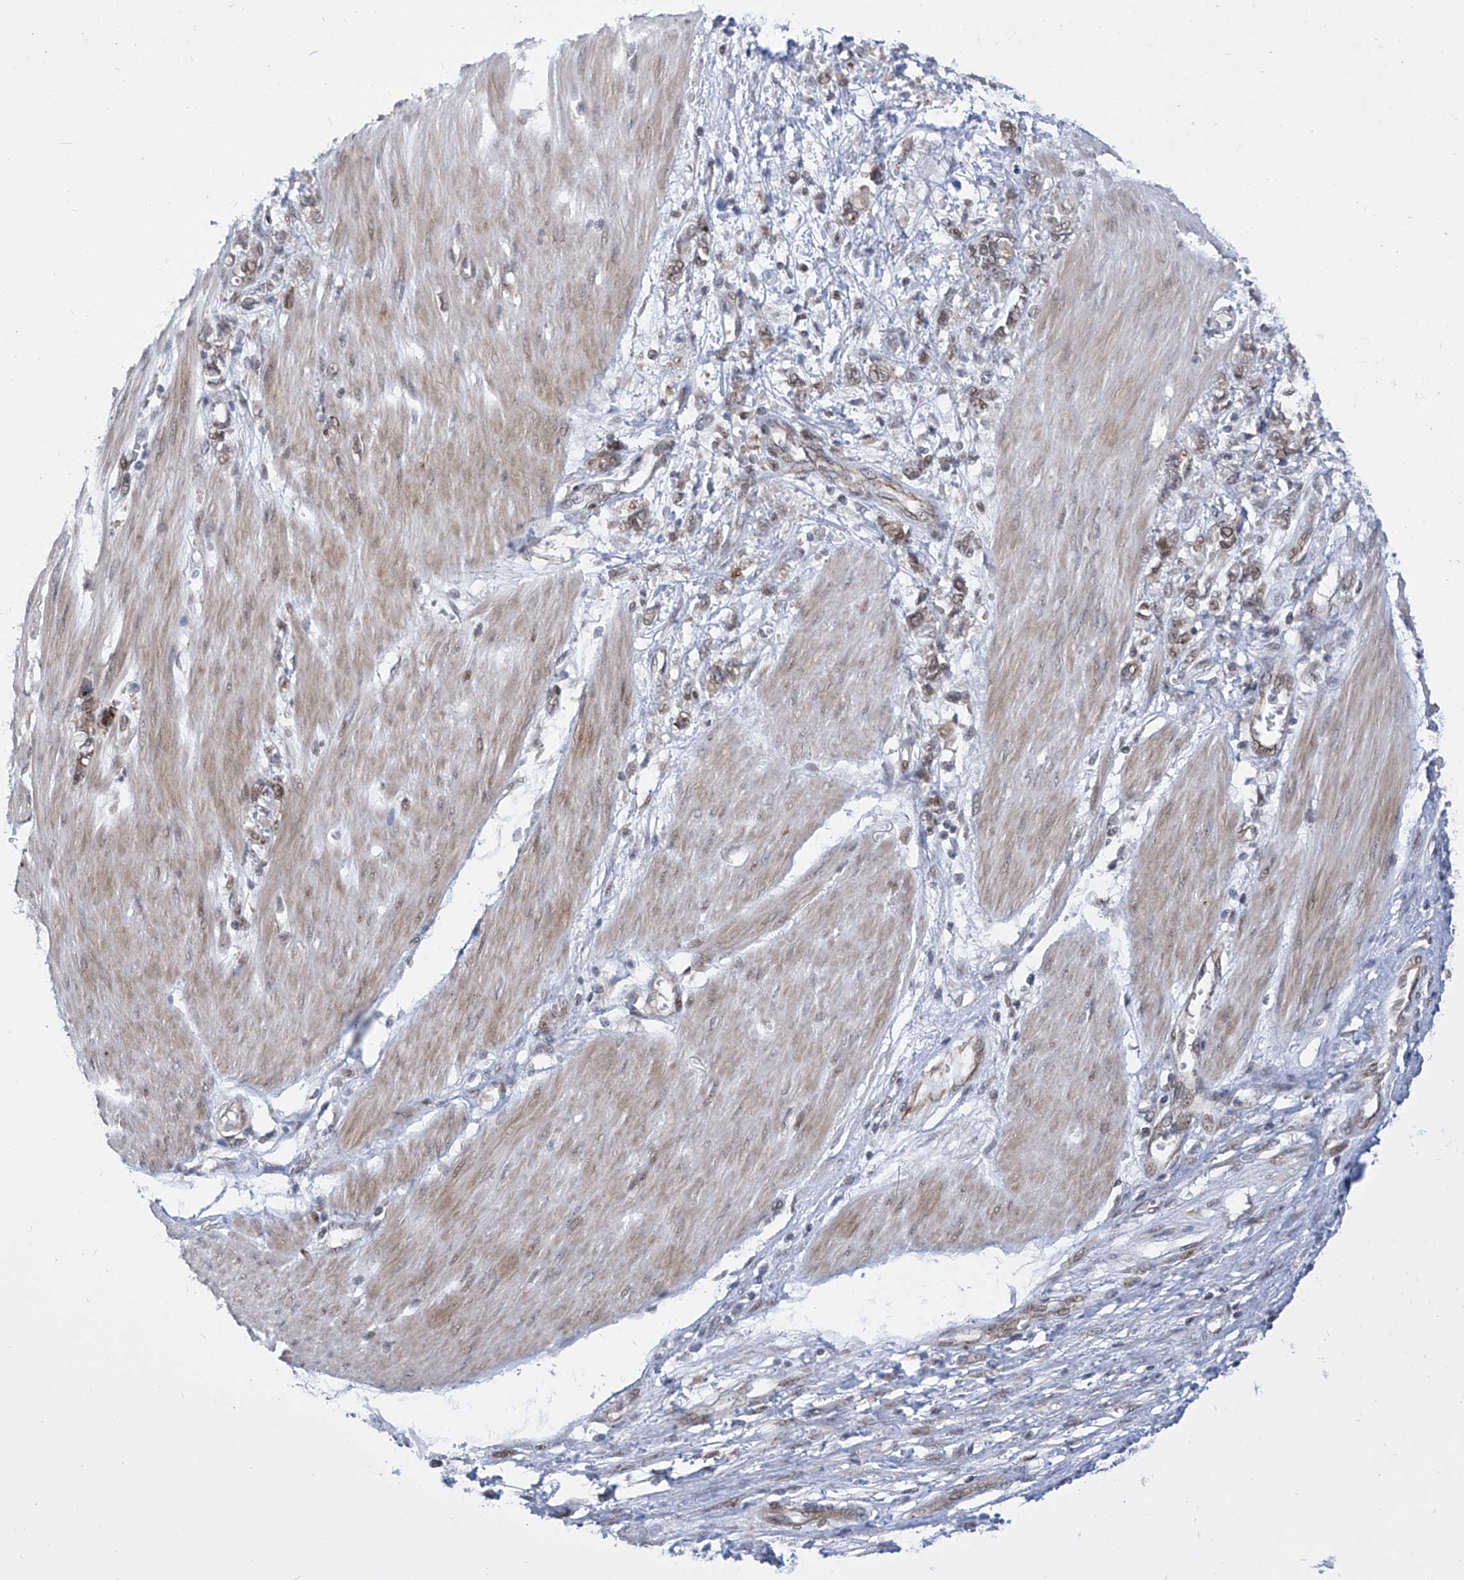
{"staining": {"intensity": "moderate", "quantity": ">75%", "location": "cytoplasmic/membranous,nuclear"}, "tissue": "stomach cancer", "cell_type": "Tumor cells", "image_type": "cancer", "snomed": [{"axis": "morphology", "description": "Adenocarcinoma, NOS"}, {"axis": "topography", "description": "Stomach"}], "caption": "The histopathology image demonstrates staining of stomach cancer (adenocarcinoma), revealing moderate cytoplasmic/membranous and nuclear protein expression (brown color) within tumor cells. (DAB = brown stain, brightfield microscopy at high magnification).", "gene": "CEP290", "patient": {"sex": "female", "age": 76}}